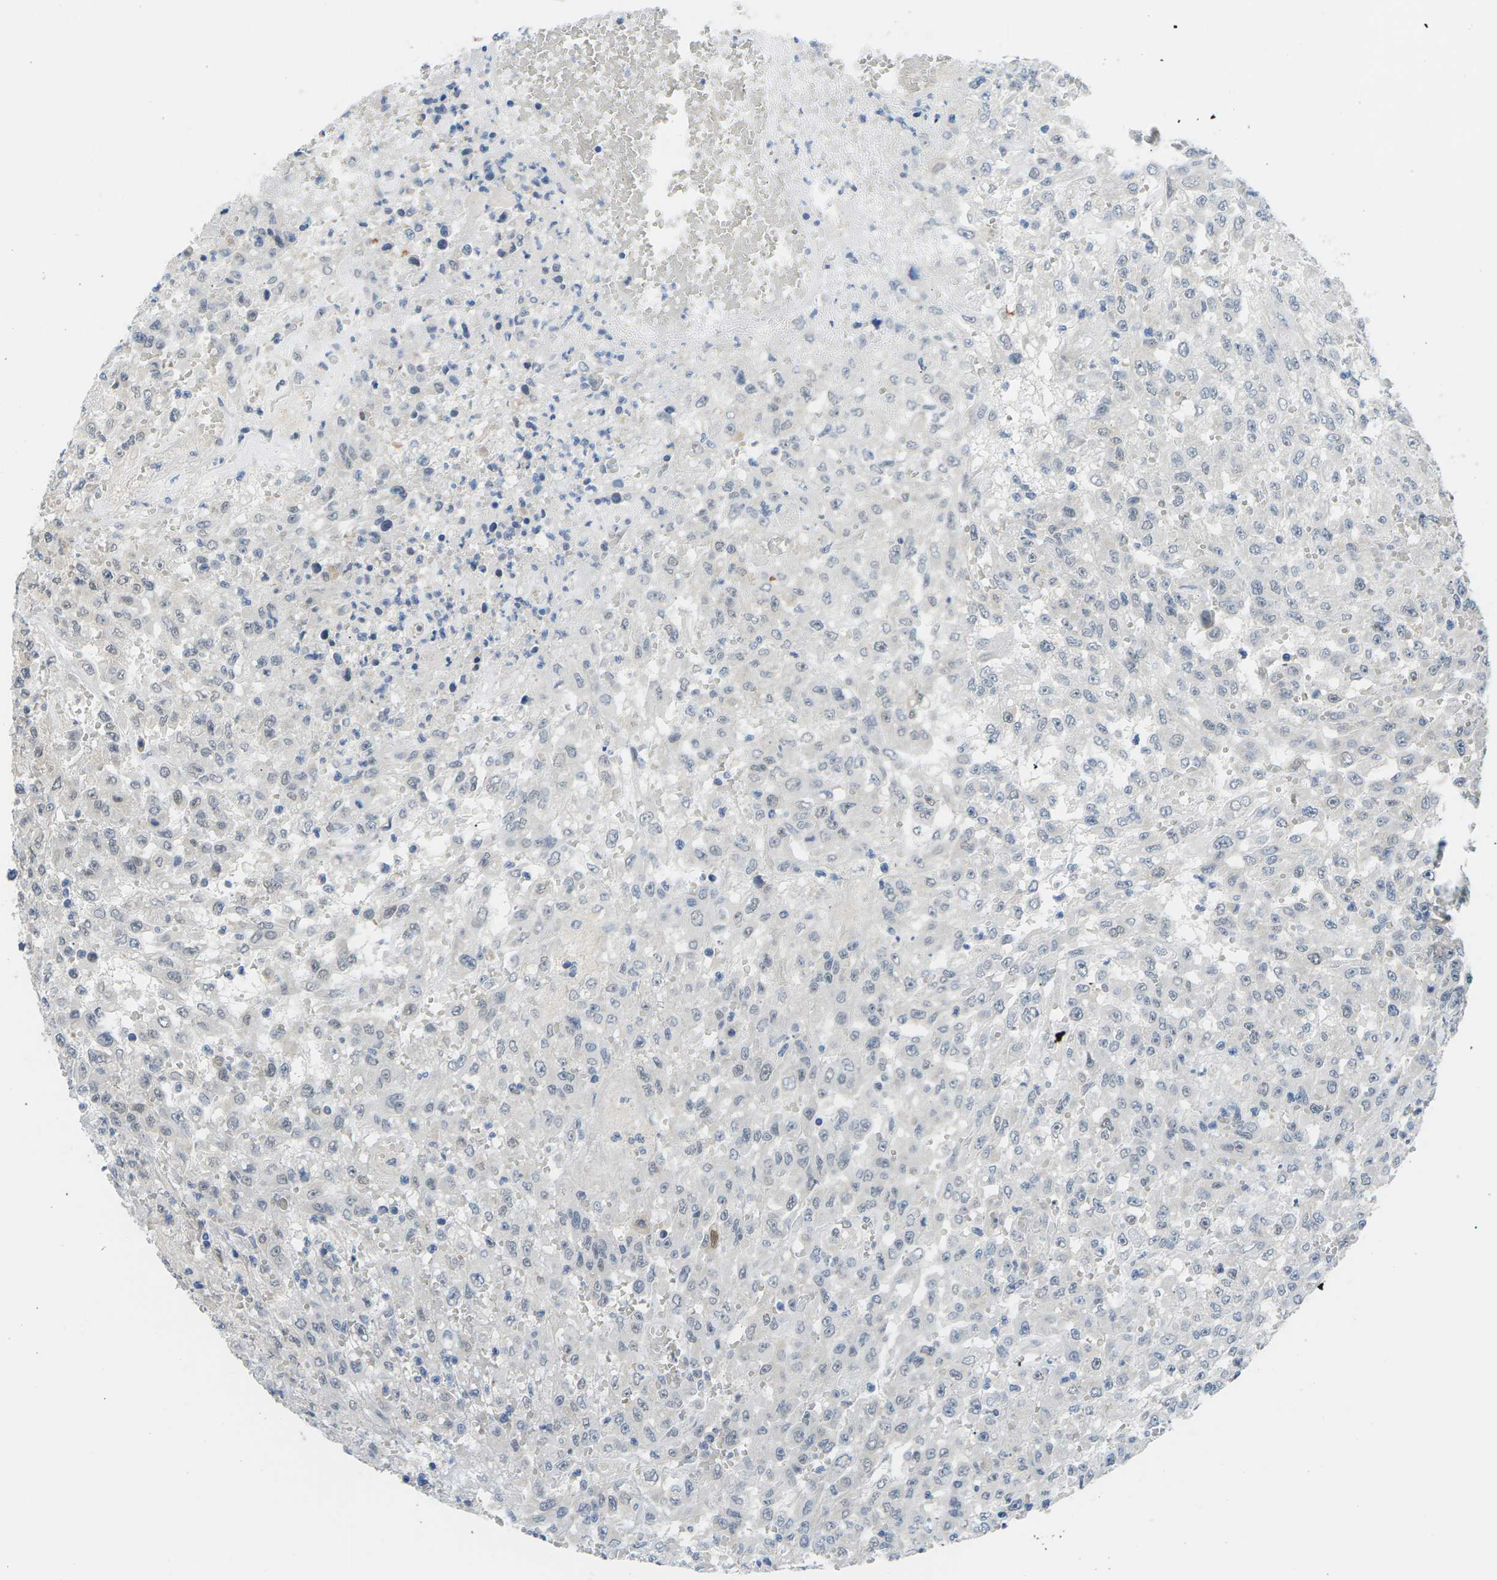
{"staining": {"intensity": "negative", "quantity": "none", "location": "none"}, "tissue": "urothelial cancer", "cell_type": "Tumor cells", "image_type": "cancer", "snomed": [{"axis": "morphology", "description": "Urothelial carcinoma, High grade"}, {"axis": "topography", "description": "Urinary bladder"}], "caption": "Photomicrograph shows no protein positivity in tumor cells of urothelial cancer tissue.", "gene": "PSAT1", "patient": {"sex": "male", "age": 46}}